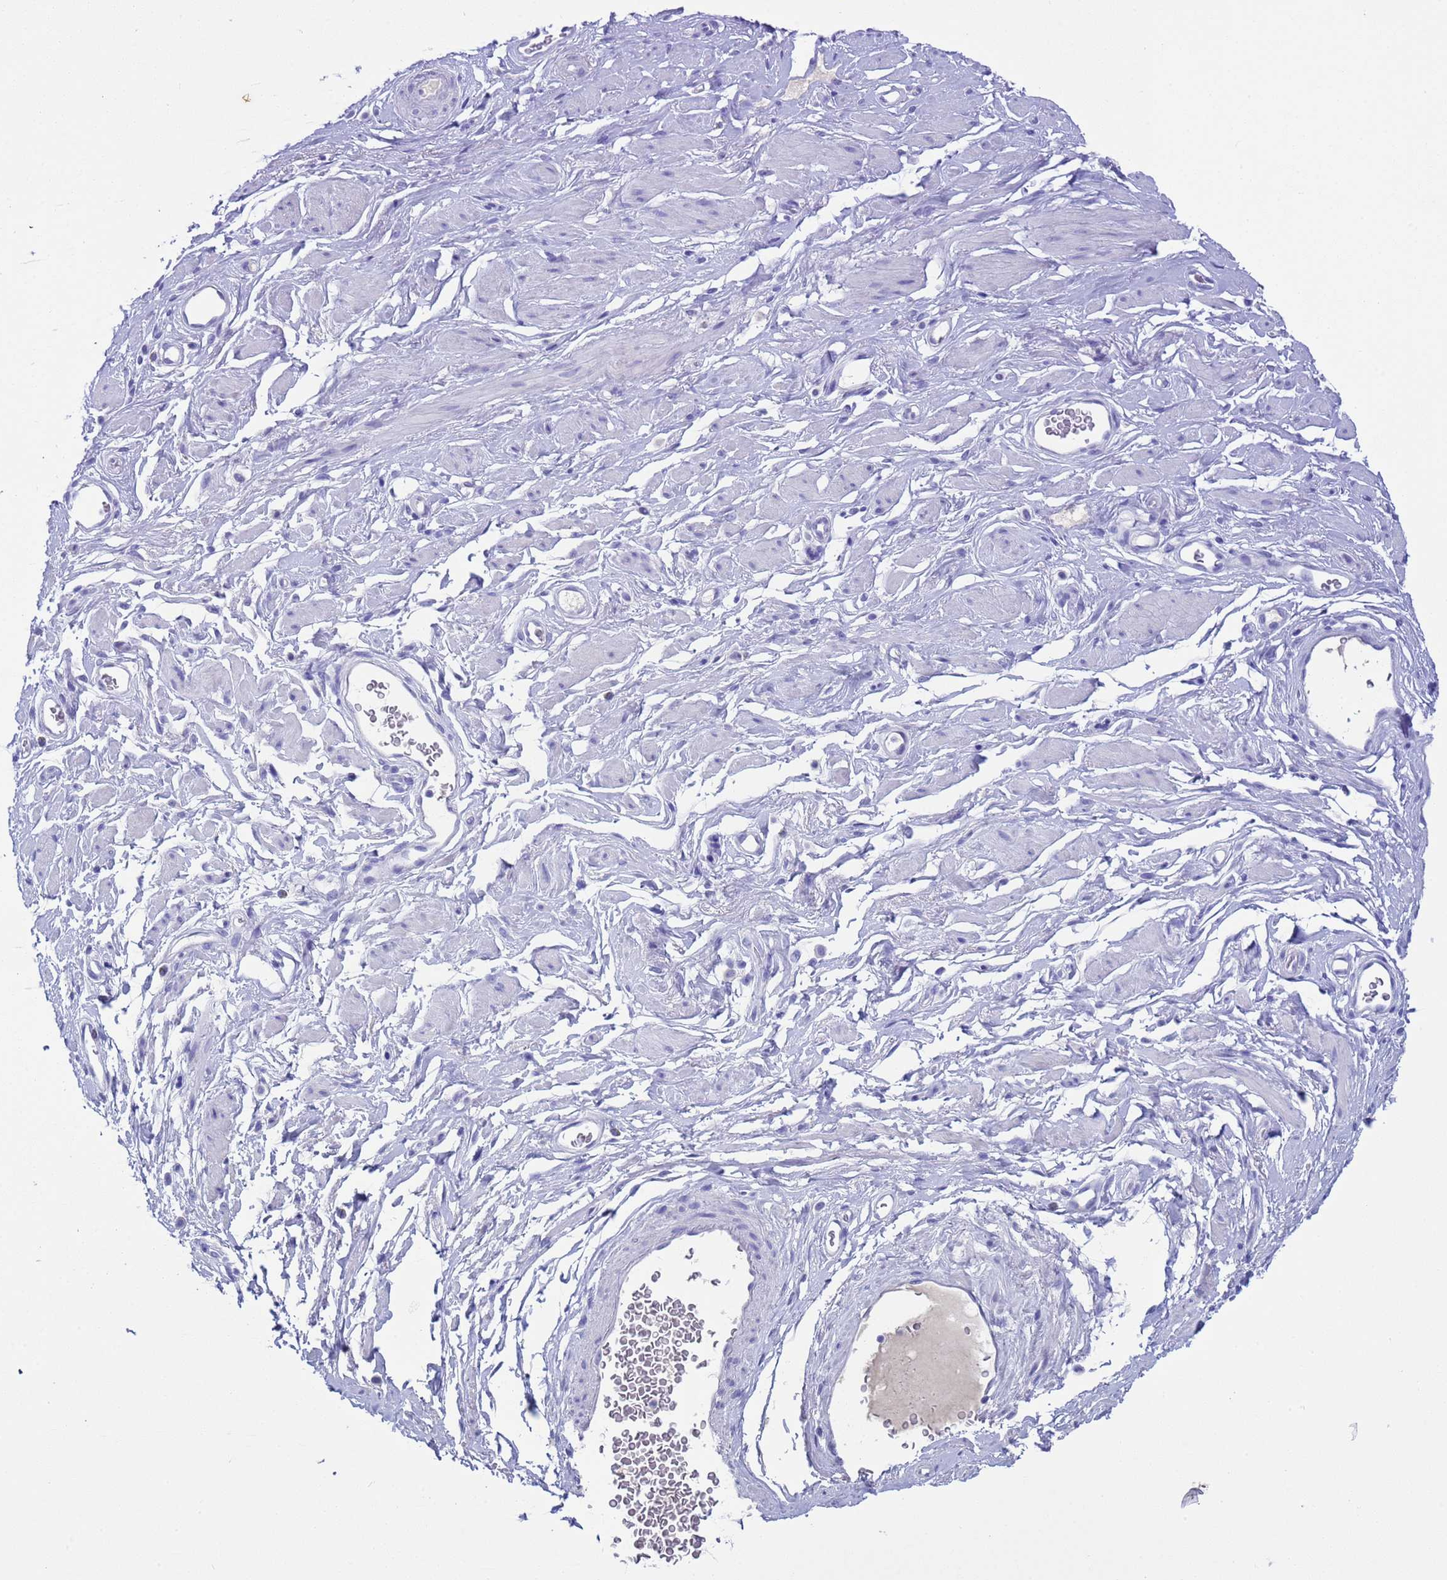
{"staining": {"intensity": "negative", "quantity": "none", "location": "none"}, "tissue": "adipose tissue", "cell_type": "Adipocytes", "image_type": "normal", "snomed": [{"axis": "morphology", "description": "Normal tissue, NOS"}, {"axis": "morphology", "description": "Adenocarcinoma, NOS"}, {"axis": "topography", "description": "Rectum"}, {"axis": "topography", "description": "Vagina"}, {"axis": "topography", "description": "Peripheral nerve tissue"}], "caption": "Histopathology image shows no protein staining in adipocytes of normal adipose tissue.", "gene": "CKM", "patient": {"sex": "female", "age": 71}}